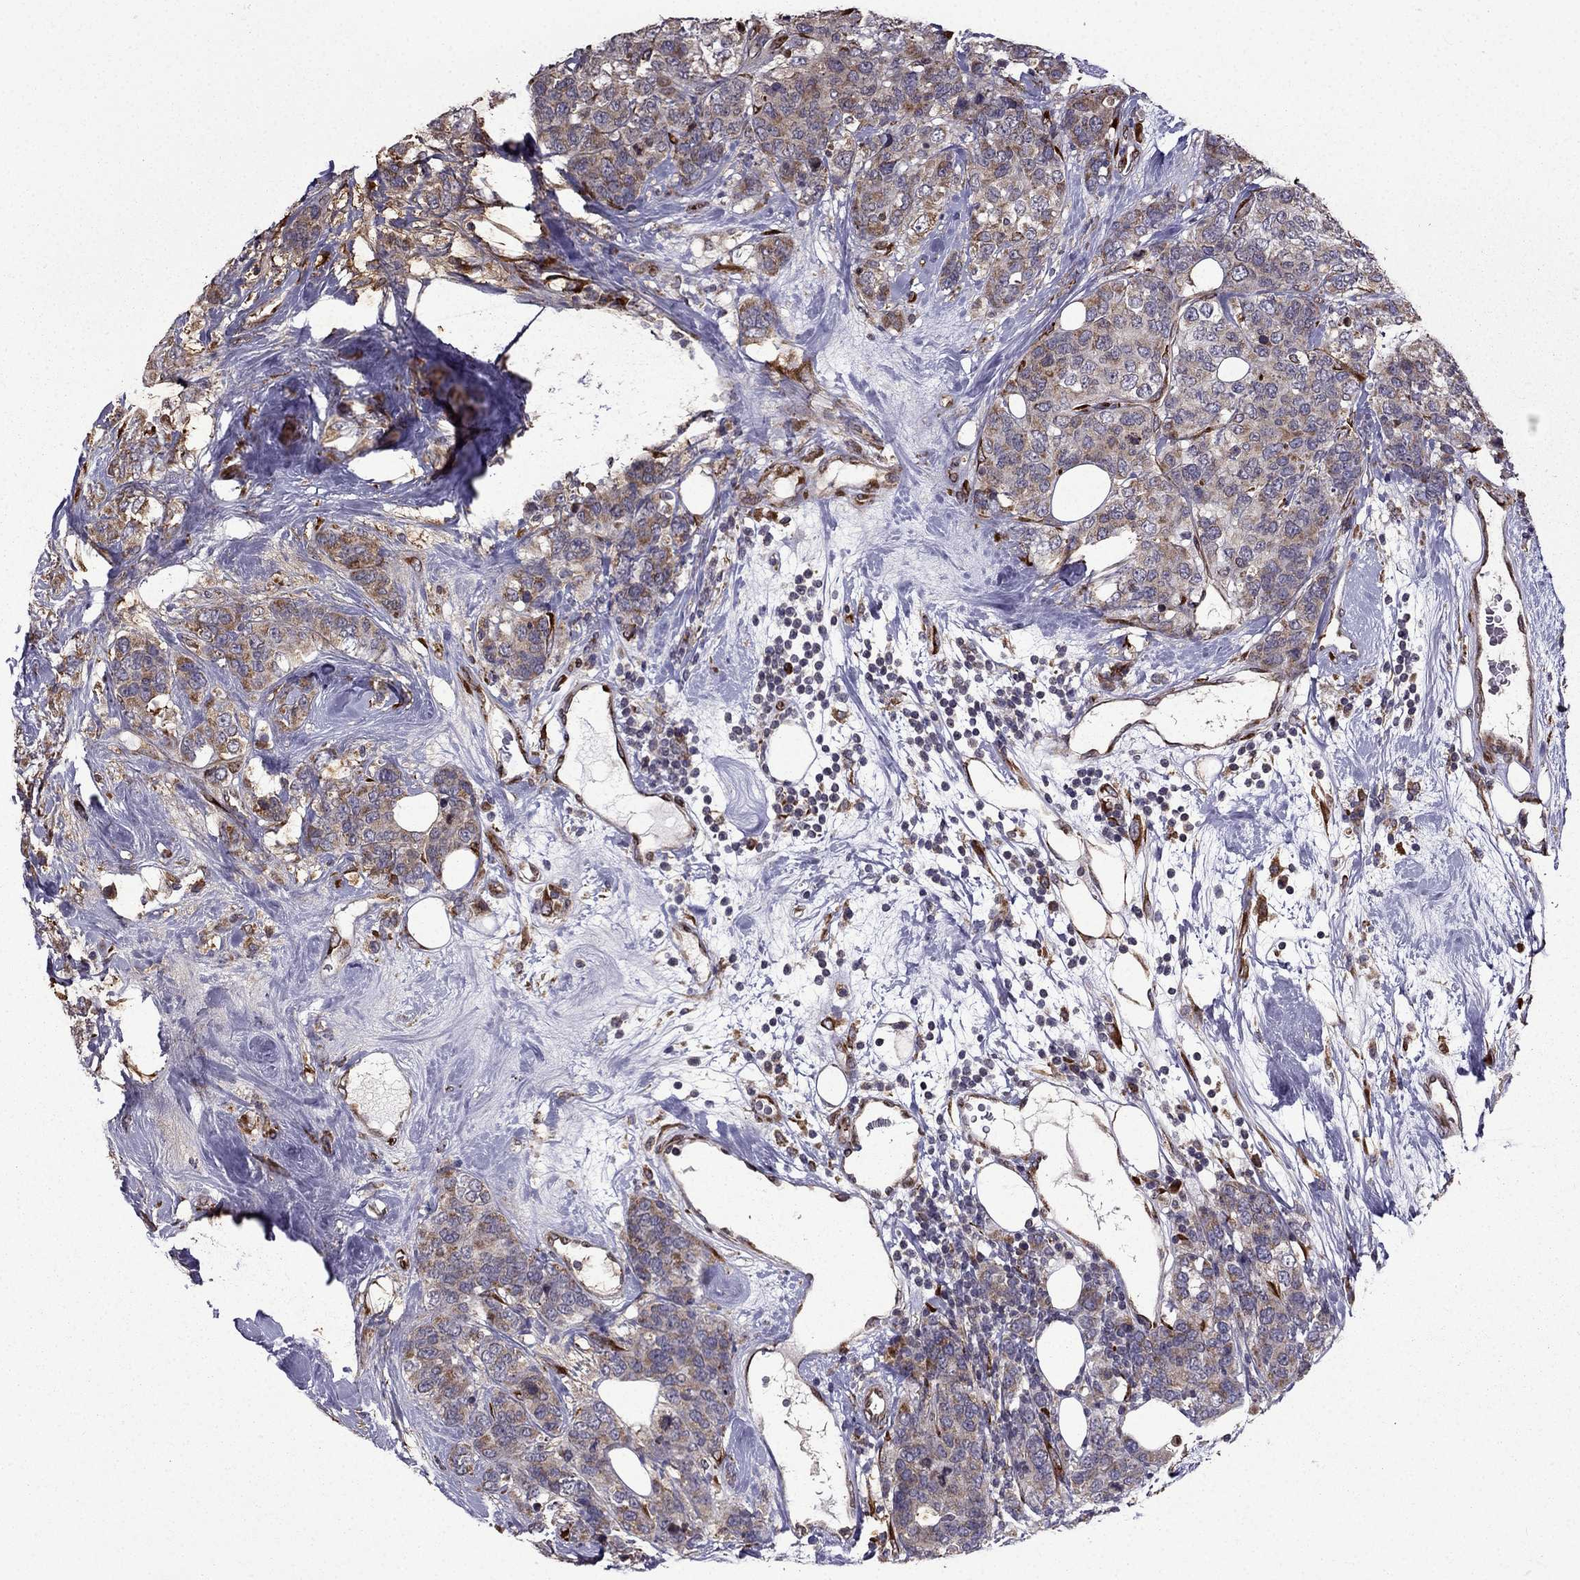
{"staining": {"intensity": "moderate", "quantity": ">75%", "location": "cytoplasmic/membranous"}, "tissue": "breast cancer", "cell_type": "Tumor cells", "image_type": "cancer", "snomed": [{"axis": "morphology", "description": "Lobular carcinoma"}, {"axis": "topography", "description": "Breast"}], "caption": "Protein expression analysis of breast lobular carcinoma exhibits moderate cytoplasmic/membranous positivity in approximately >75% of tumor cells.", "gene": "IKBIP", "patient": {"sex": "female", "age": 59}}